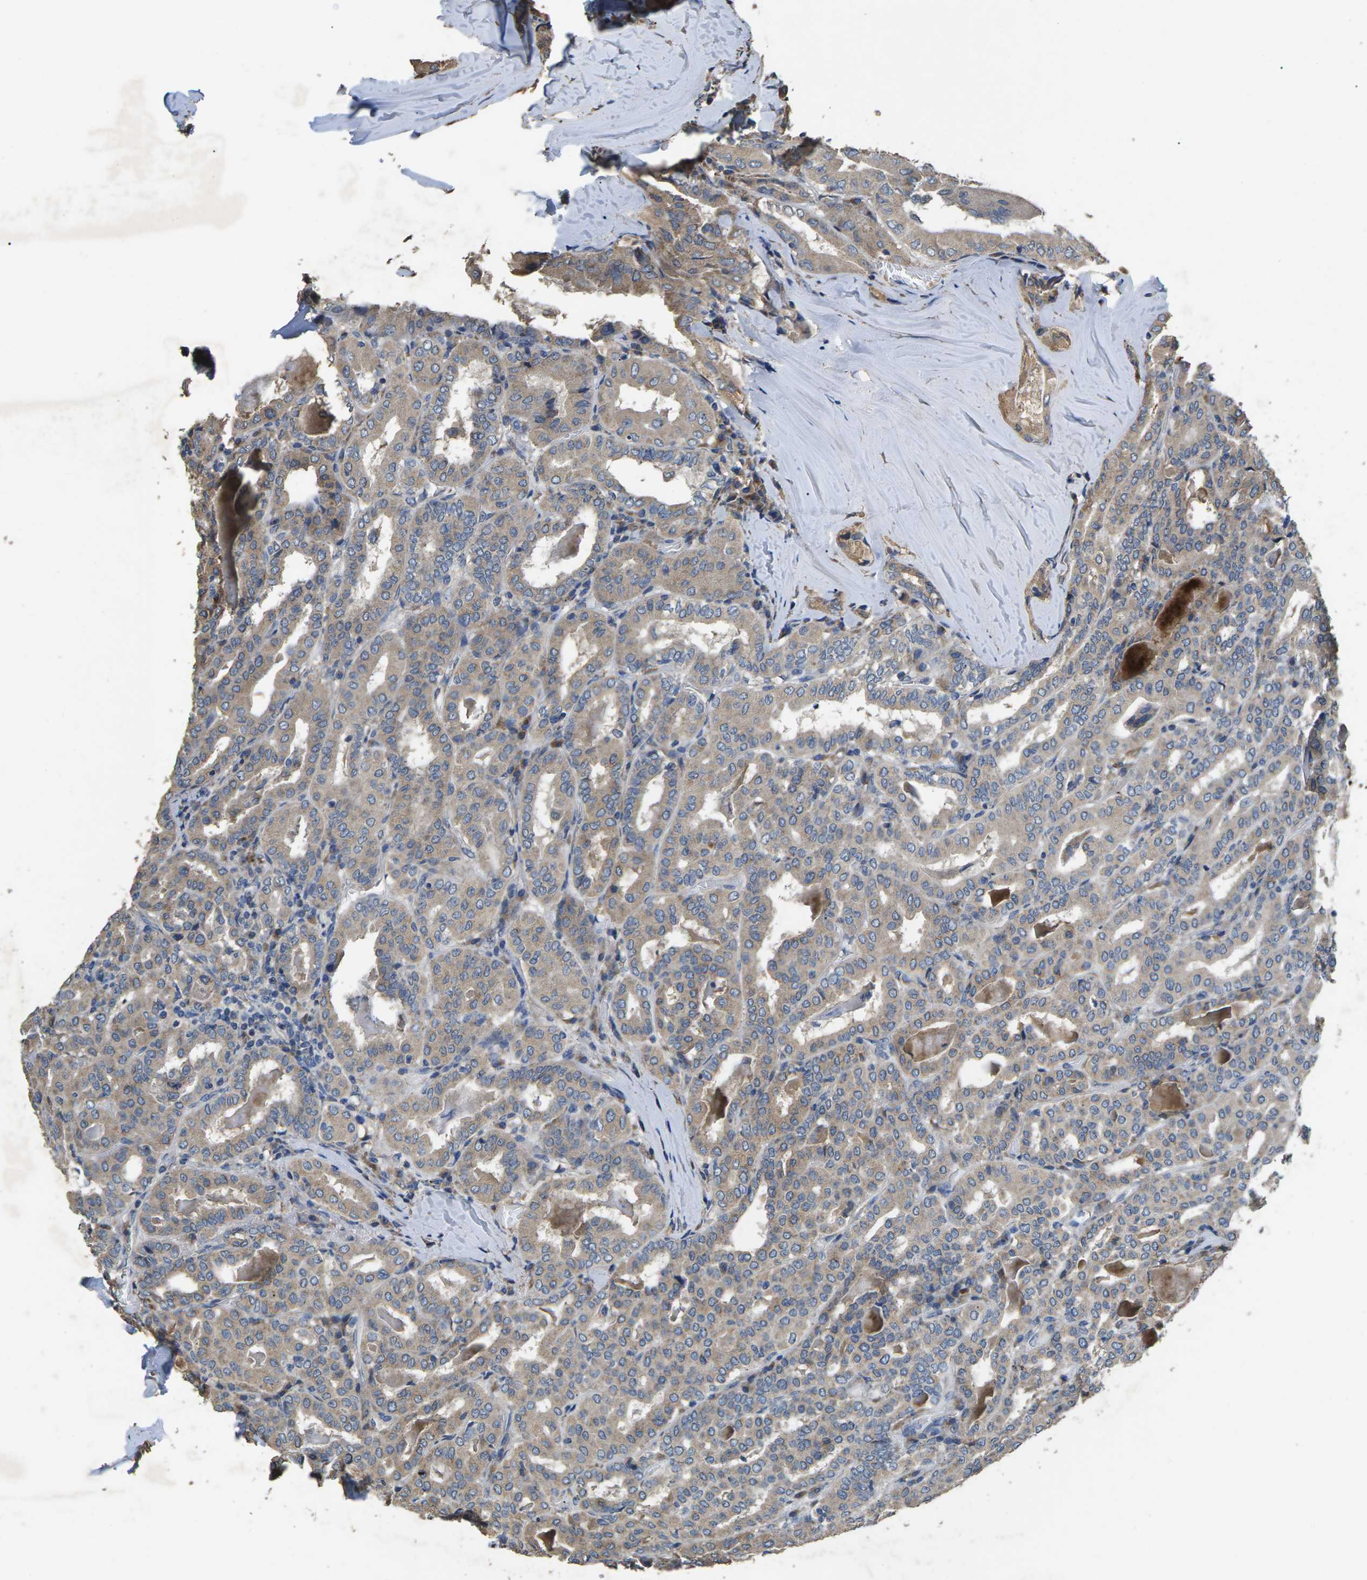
{"staining": {"intensity": "weak", "quantity": "<25%", "location": "cytoplasmic/membranous"}, "tissue": "thyroid cancer", "cell_type": "Tumor cells", "image_type": "cancer", "snomed": [{"axis": "morphology", "description": "Papillary adenocarcinoma, NOS"}, {"axis": "topography", "description": "Thyroid gland"}], "caption": "Immunohistochemistry (IHC) of thyroid papillary adenocarcinoma demonstrates no positivity in tumor cells.", "gene": "B4GAT1", "patient": {"sex": "female", "age": 42}}